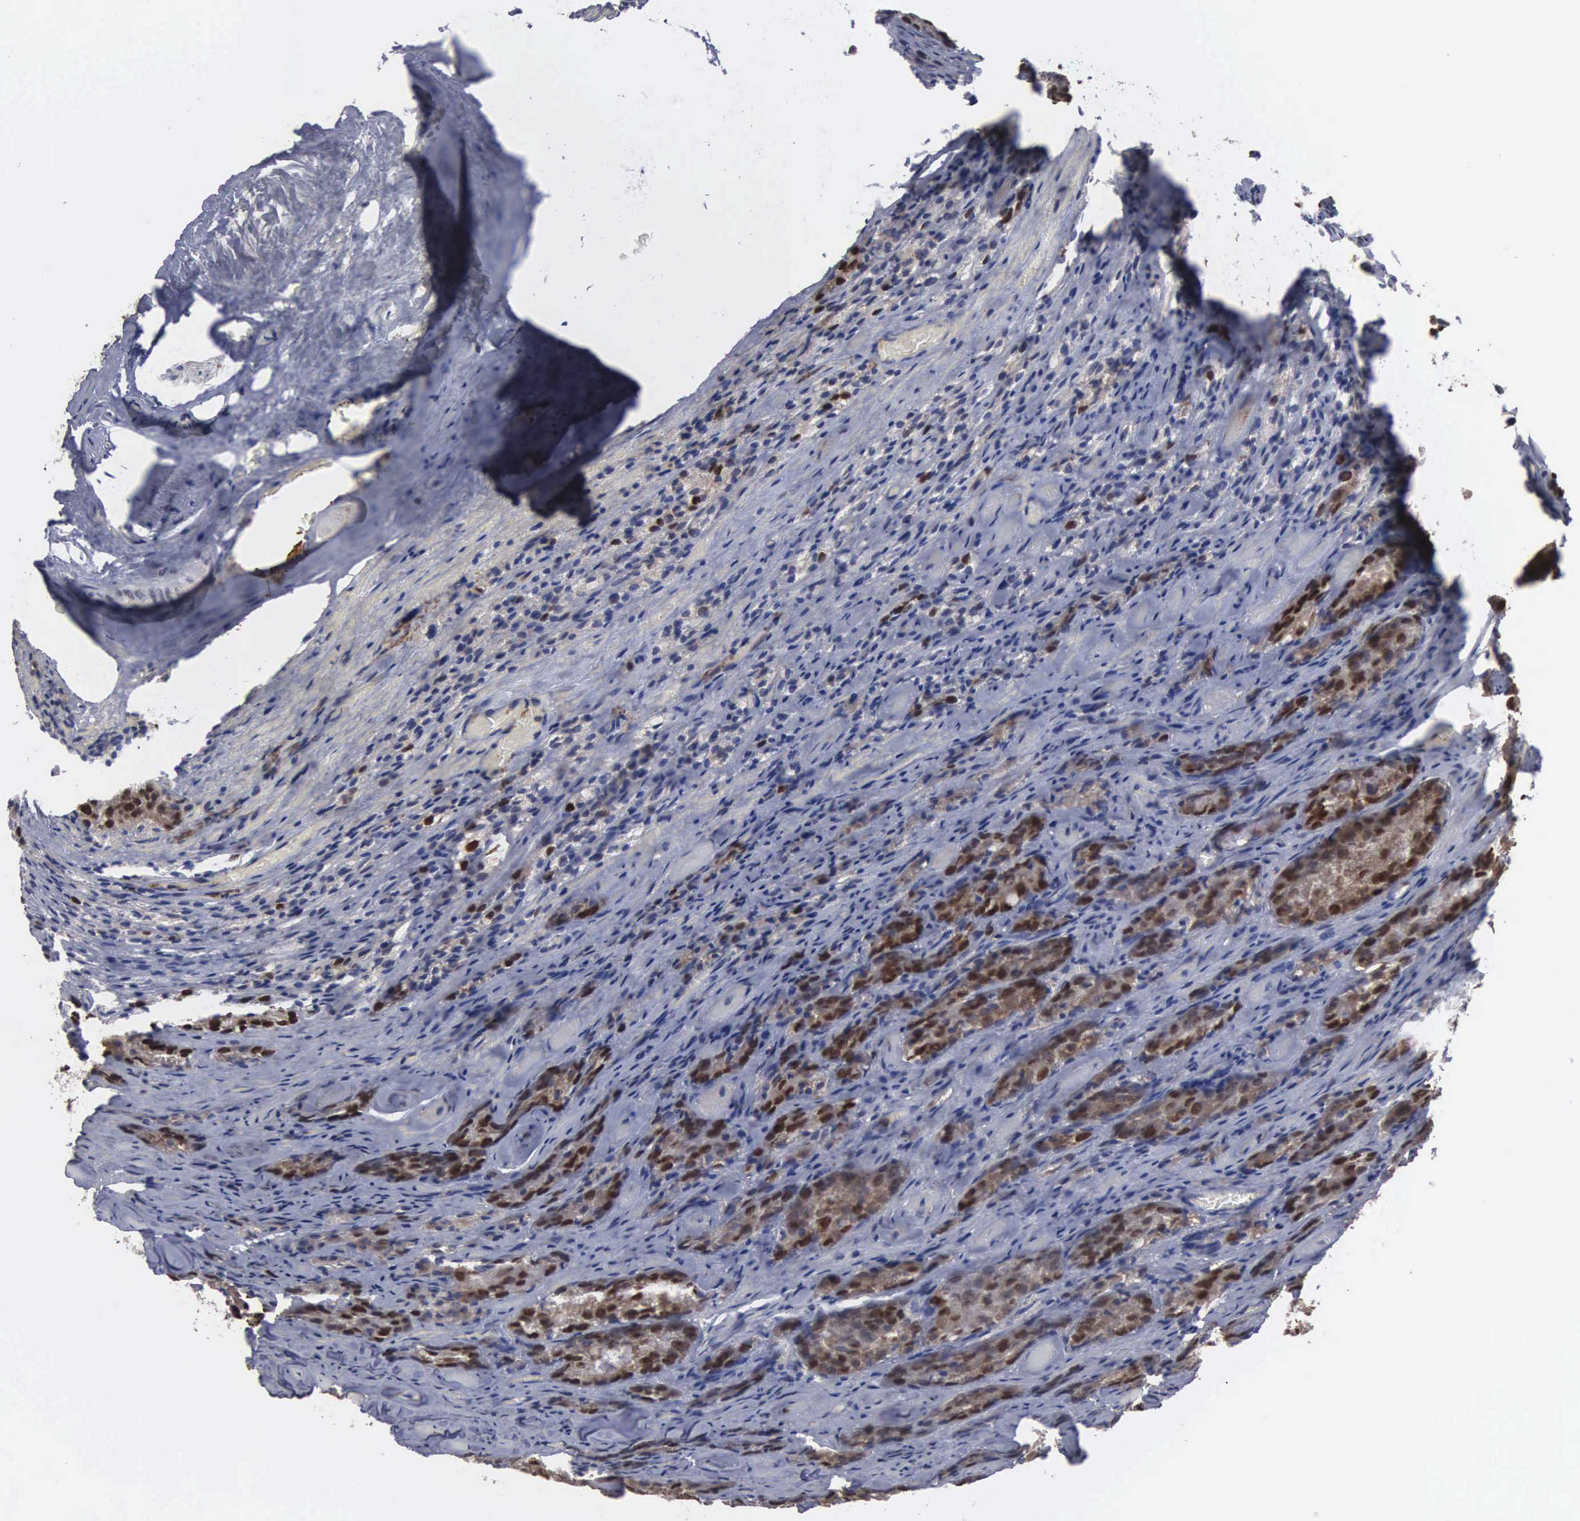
{"staining": {"intensity": "moderate", "quantity": ">75%", "location": "nuclear"}, "tissue": "prostate cancer", "cell_type": "Tumor cells", "image_type": "cancer", "snomed": [{"axis": "morphology", "description": "Adenocarcinoma, Medium grade"}, {"axis": "topography", "description": "Prostate"}], "caption": "A brown stain highlights moderate nuclear expression of a protein in human prostate medium-grade adenocarcinoma tumor cells. (DAB (3,3'-diaminobenzidine) IHC with brightfield microscopy, high magnification).", "gene": "TRMT5", "patient": {"sex": "male", "age": 60}}